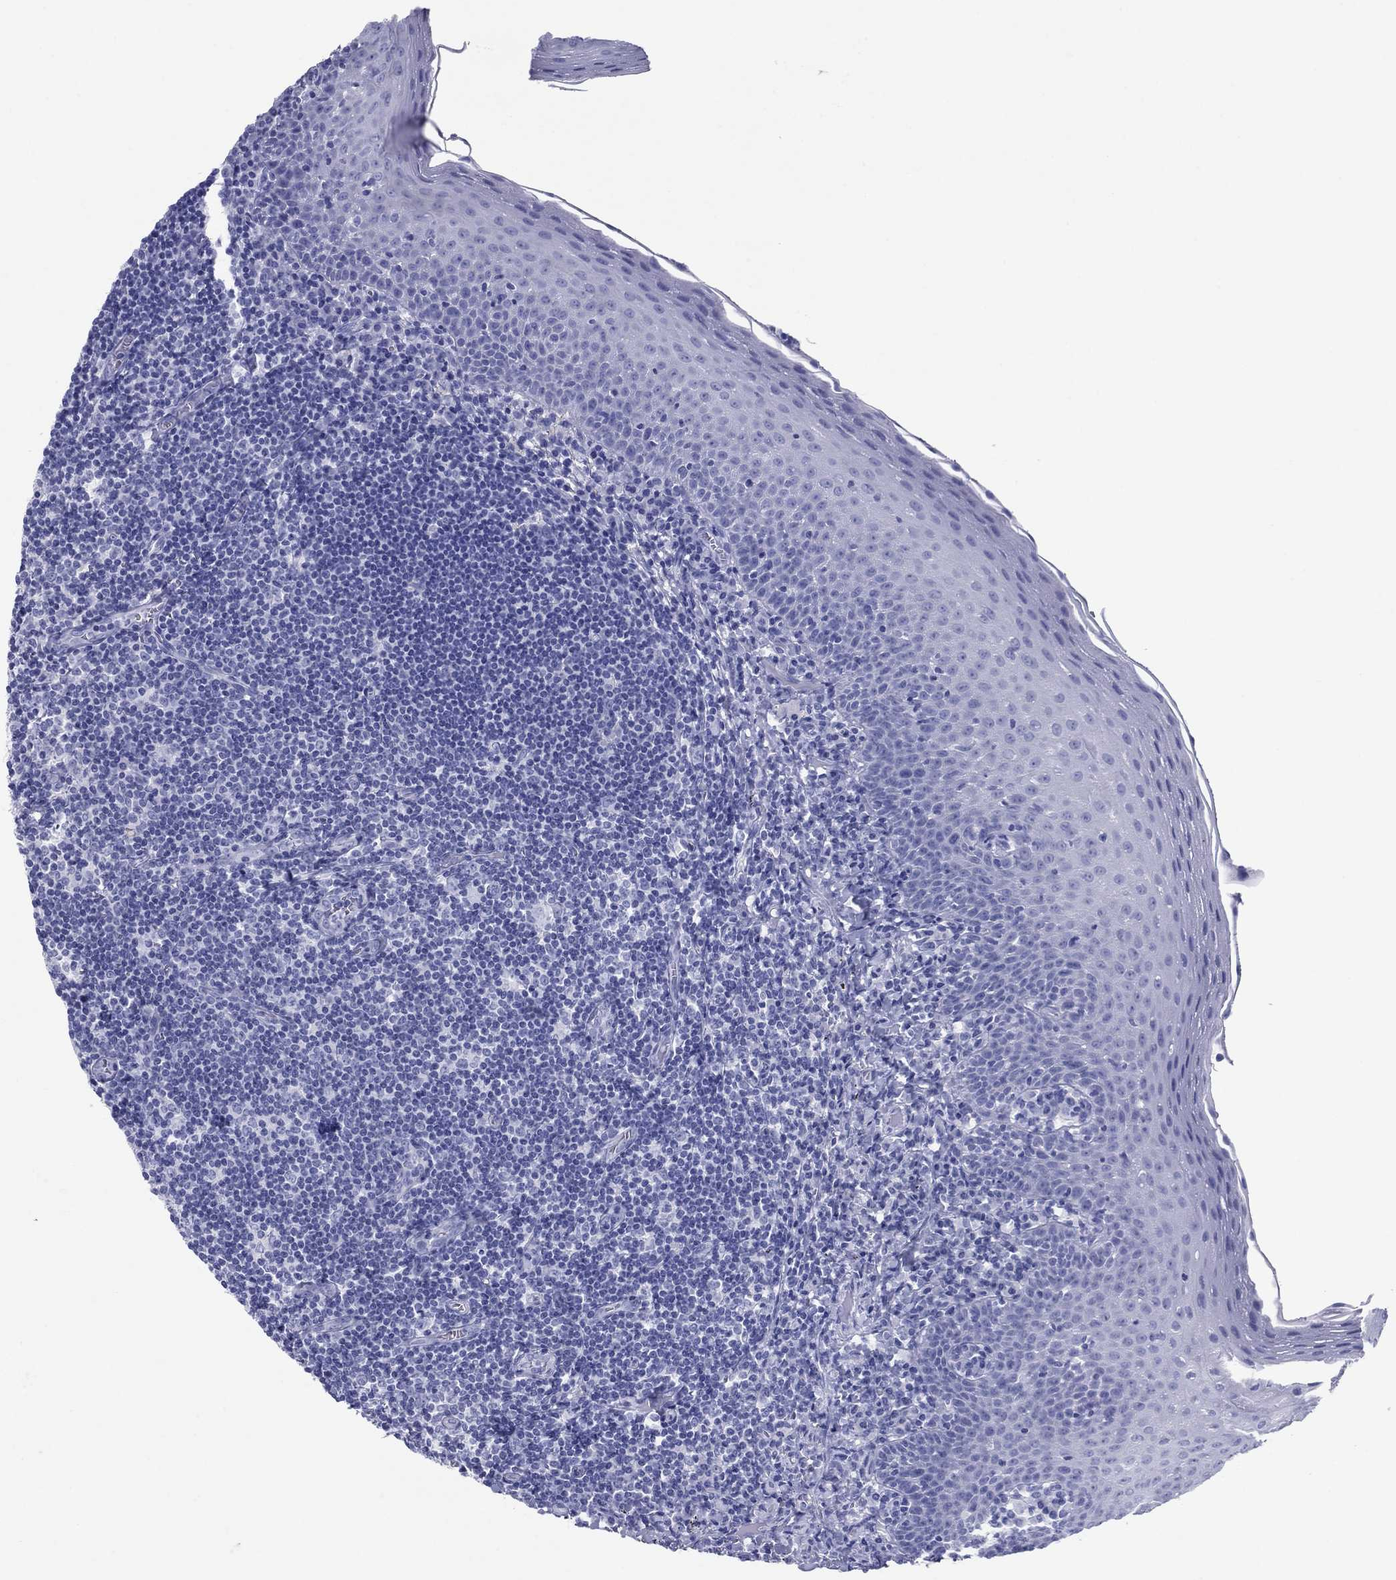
{"staining": {"intensity": "negative", "quantity": "none", "location": "none"}, "tissue": "tonsil", "cell_type": "Germinal center cells", "image_type": "normal", "snomed": [{"axis": "morphology", "description": "Normal tissue, NOS"}, {"axis": "morphology", "description": "Inflammation, NOS"}, {"axis": "topography", "description": "Tonsil"}], "caption": "Tonsil stained for a protein using IHC demonstrates no expression germinal center cells.", "gene": "ATP4A", "patient": {"sex": "female", "age": 31}}